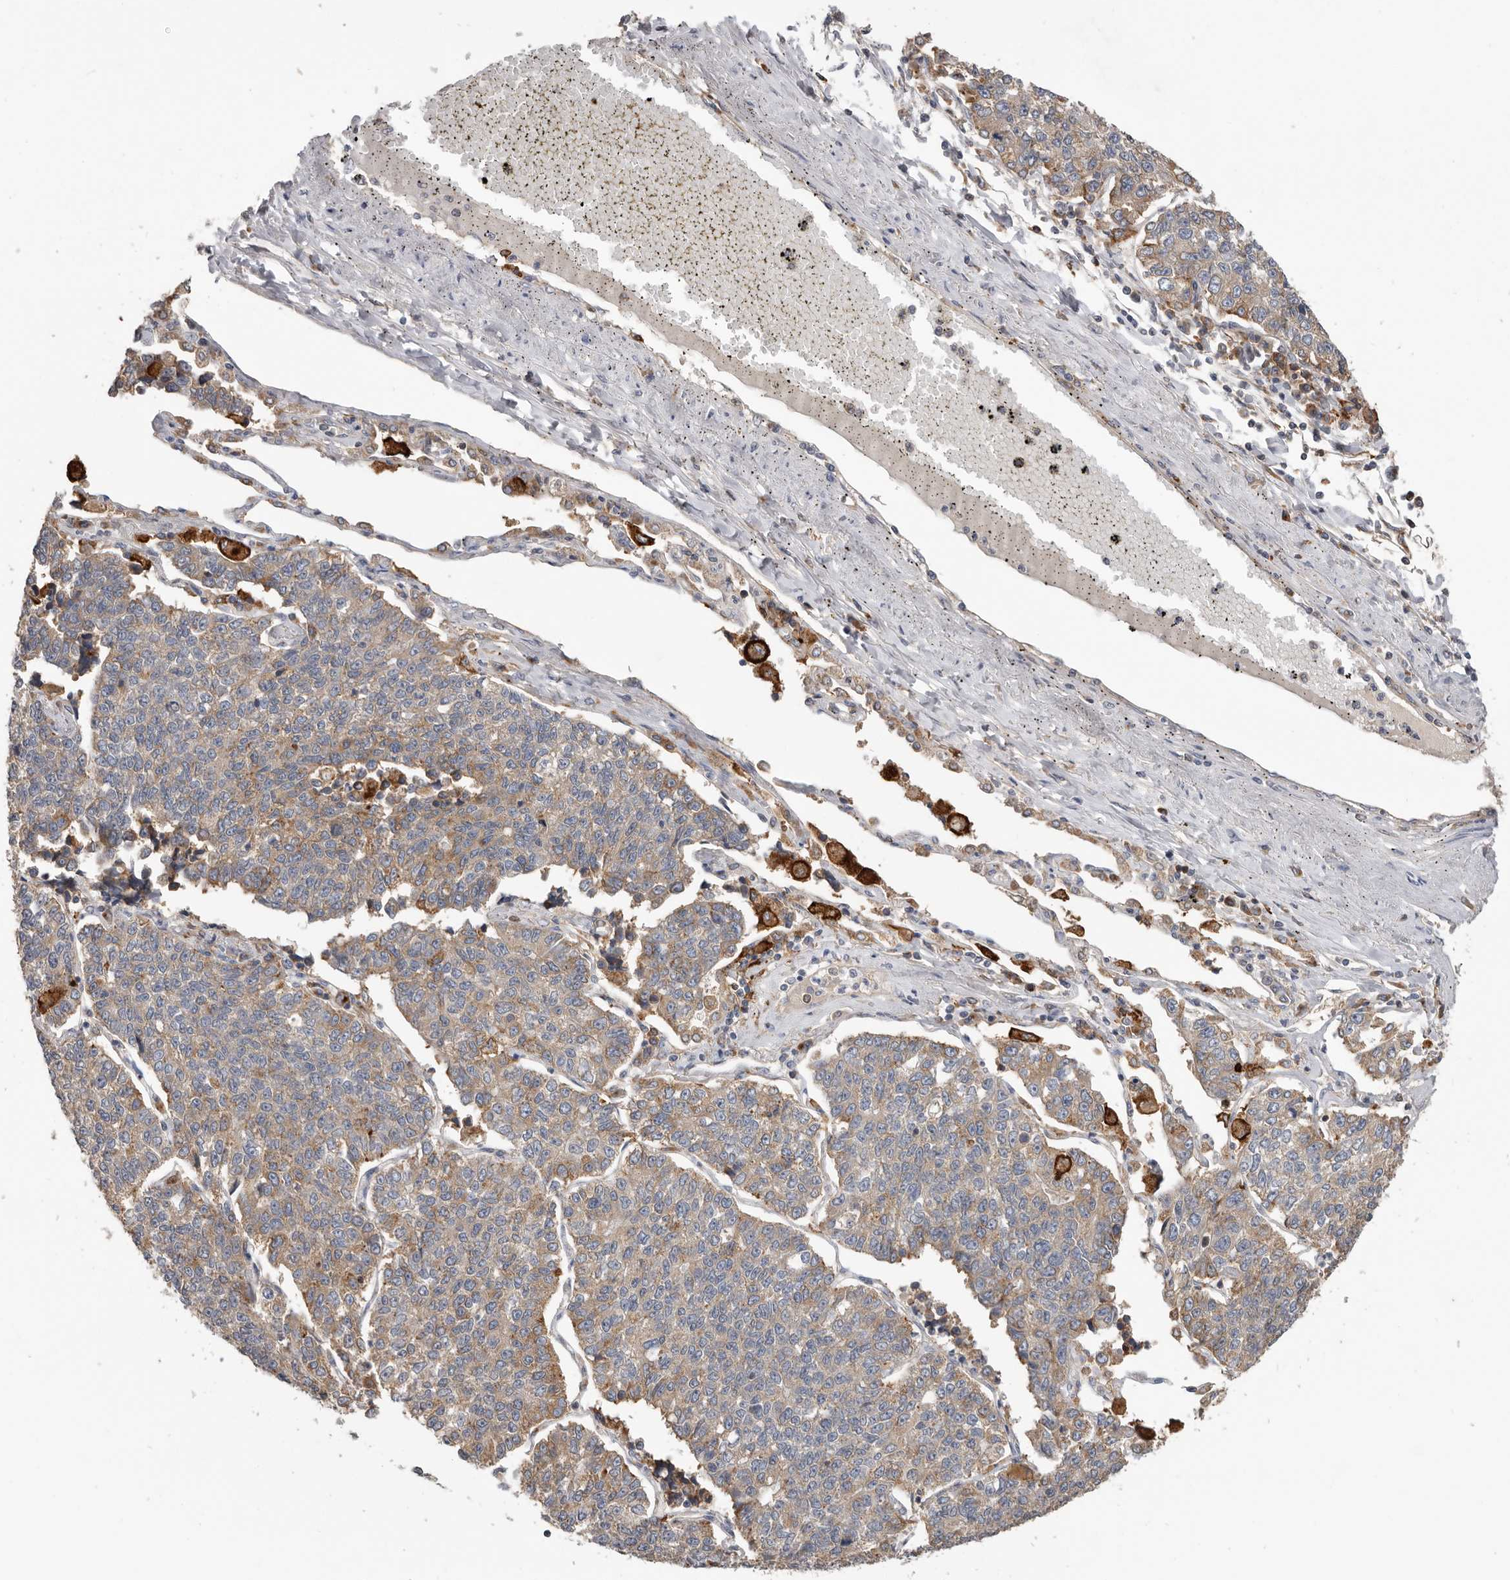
{"staining": {"intensity": "weak", "quantity": ">75%", "location": "cytoplasmic/membranous"}, "tissue": "lung cancer", "cell_type": "Tumor cells", "image_type": "cancer", "snomed": [{"axis": "morphology", "description": "Adenocarcinoma, NOS"}, {"axis": "topography", "description": "Lung"}], "caption": "Immunohistochemical staining of human adenocarcinoma (lung) shows low levels of weak cytoplasmic/membranous positivity in about >75% of tumor cells.", "gene": "TFRC", "patient": {"sex": "male", "age": 49}}